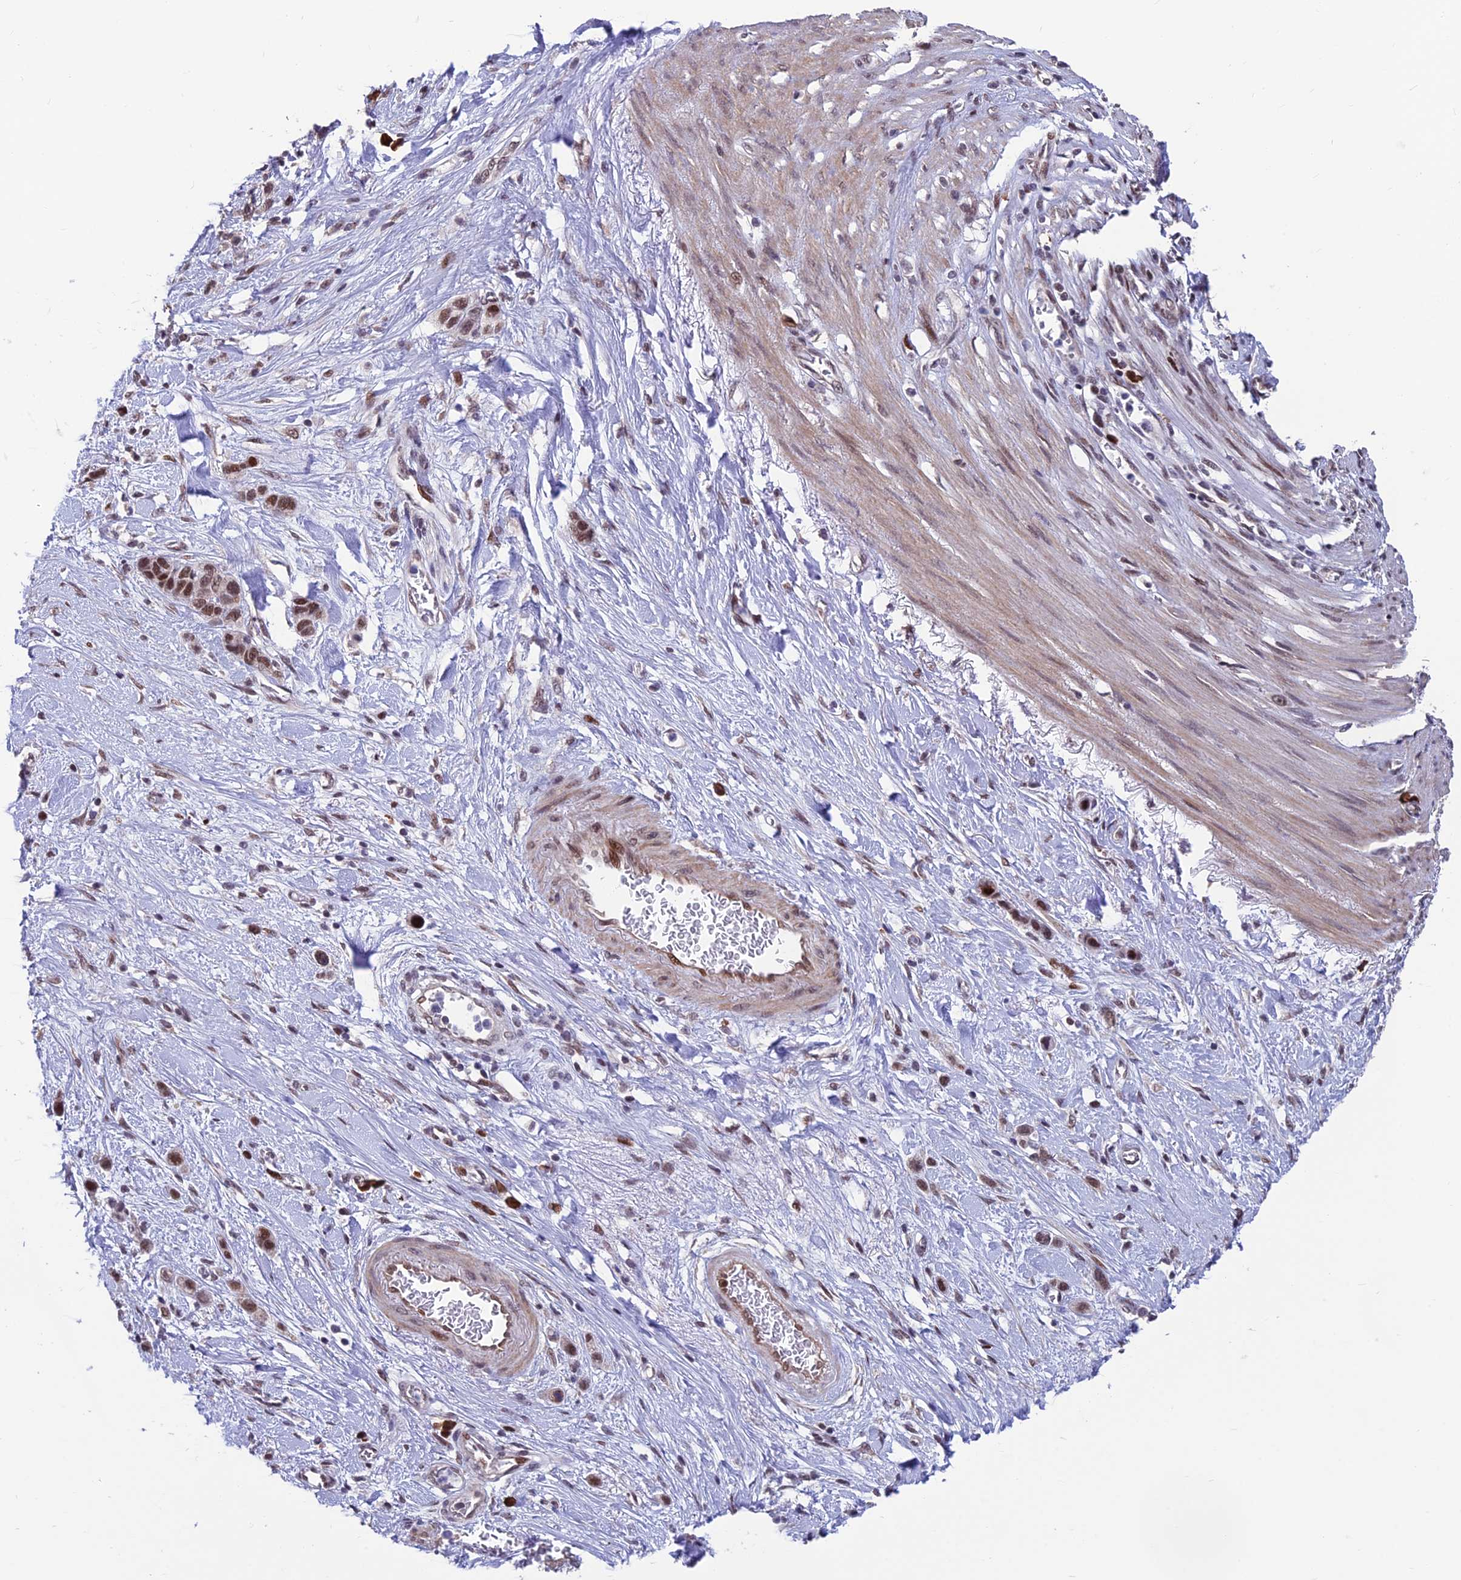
{"staining": {"intensity": "moderate", "quantity": ">75%", "location": "nuclear"}, "tissue": "stomach cancer", "cell_type": "Tumor cells", "image_type": "cancer", "snomed": [{"axis": "morphology", "description": "Adenocarcinoma, NOS"}, {"axis": "morphology", "description": "Adenocarcinoma, High grade"}, {"axis": "topography", "description": "Stomach, upper"}, {"axis": "topography", "description": "Stomach, lower"}], "caption": "Stomach cancer (adenocarcinoma) stained with a protein marker demonstrates moderate staining in tumor cells.", "gene": "KIAA1191", "patient": {"sex": "female", "age": 65}}